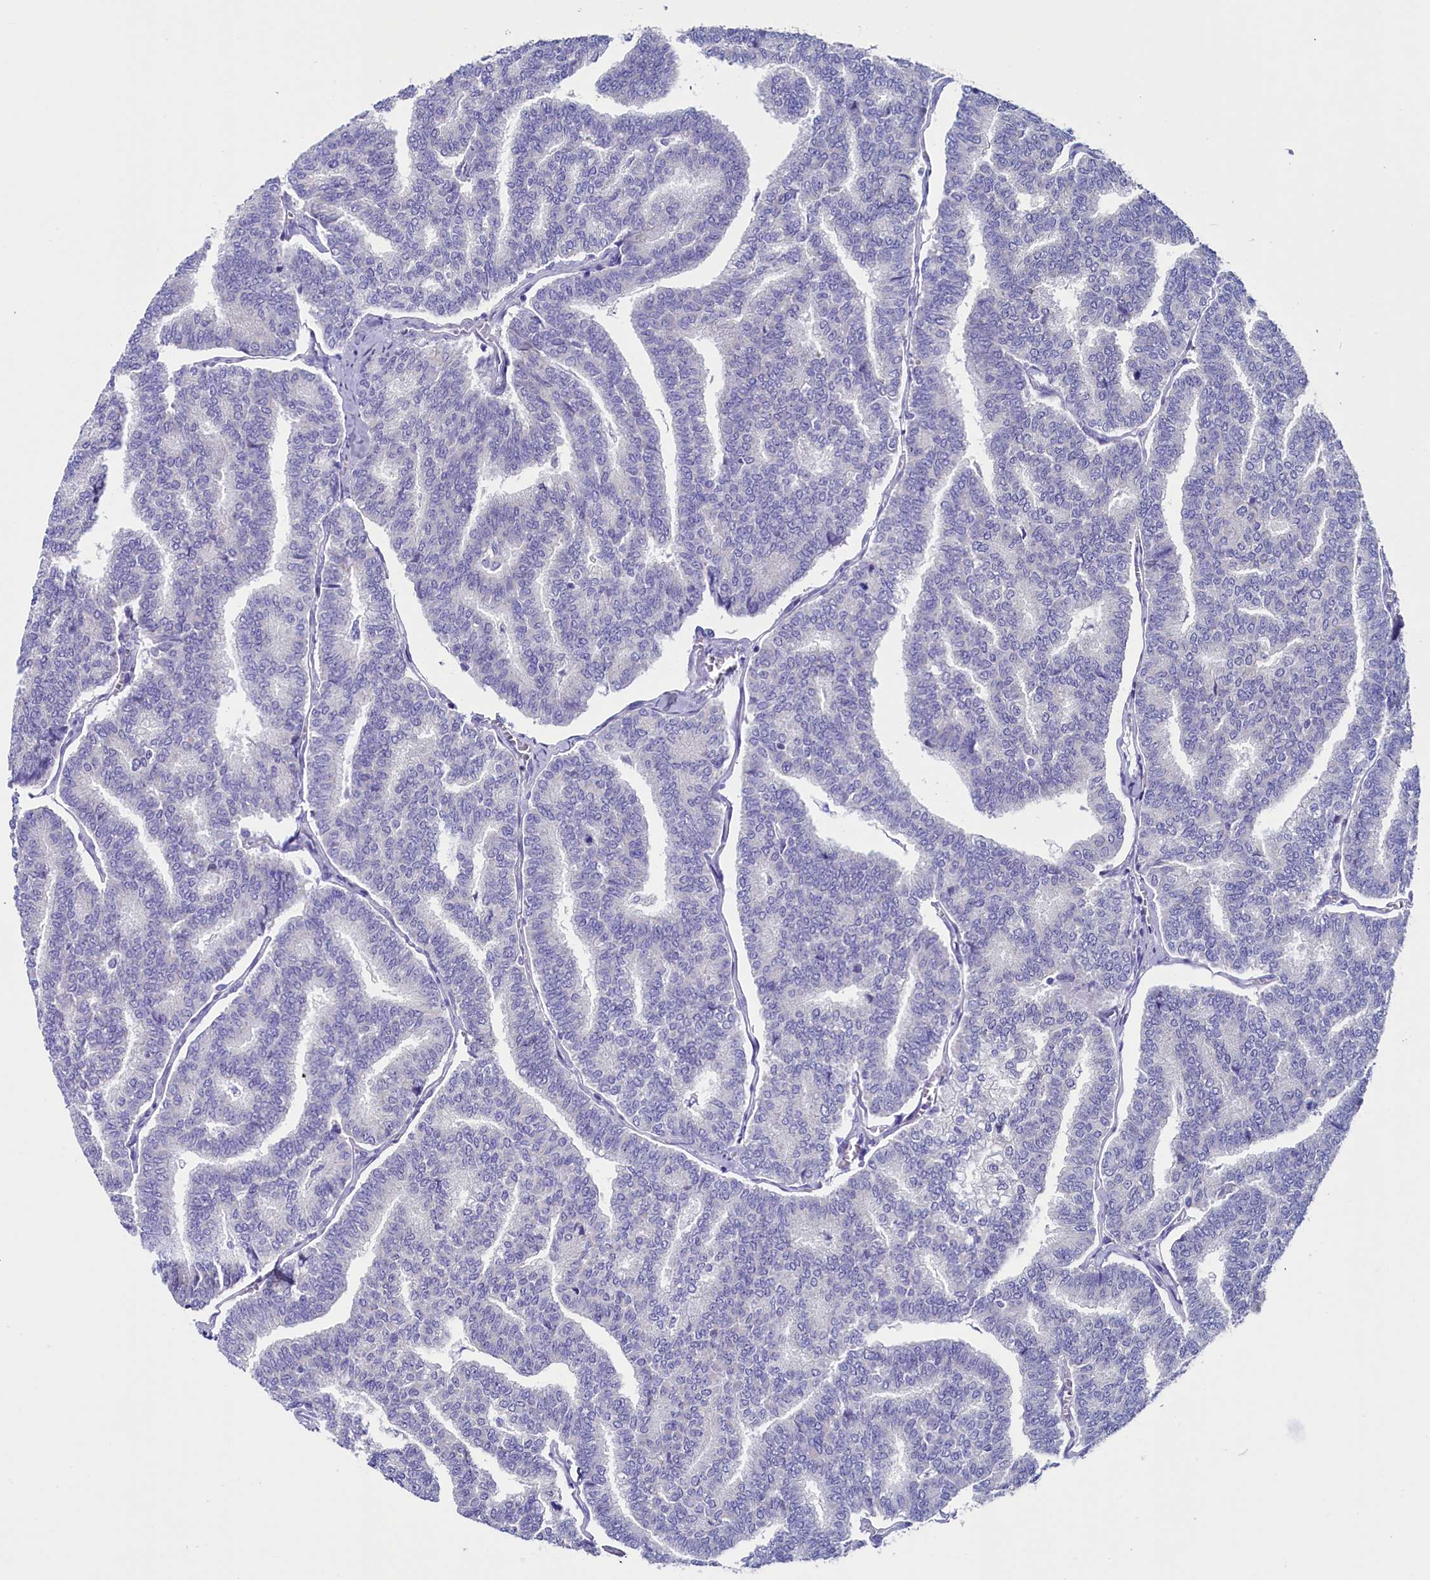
{"staining": {"intensity": "negative", "quantity": "none", "location": "none"}, "tissue": "thyroid cancer", "cell_type": "Tumor cells", "image_type": "cancer", "snomed": [{"axis": "morphology", "description": "Papillary adenocarcinoma, NOS"}, {"axis": "topography", "description": "Thyroid gland"}], "caption": "The histopathology image exhibits no staining of tumor cells in papillary adenocarcinoma (thyroid). (DAB immunohistochemistry (IHC), high magnification).", "gene": "CIAPIN1", "patient": {"sex": "female", "age": 35}}